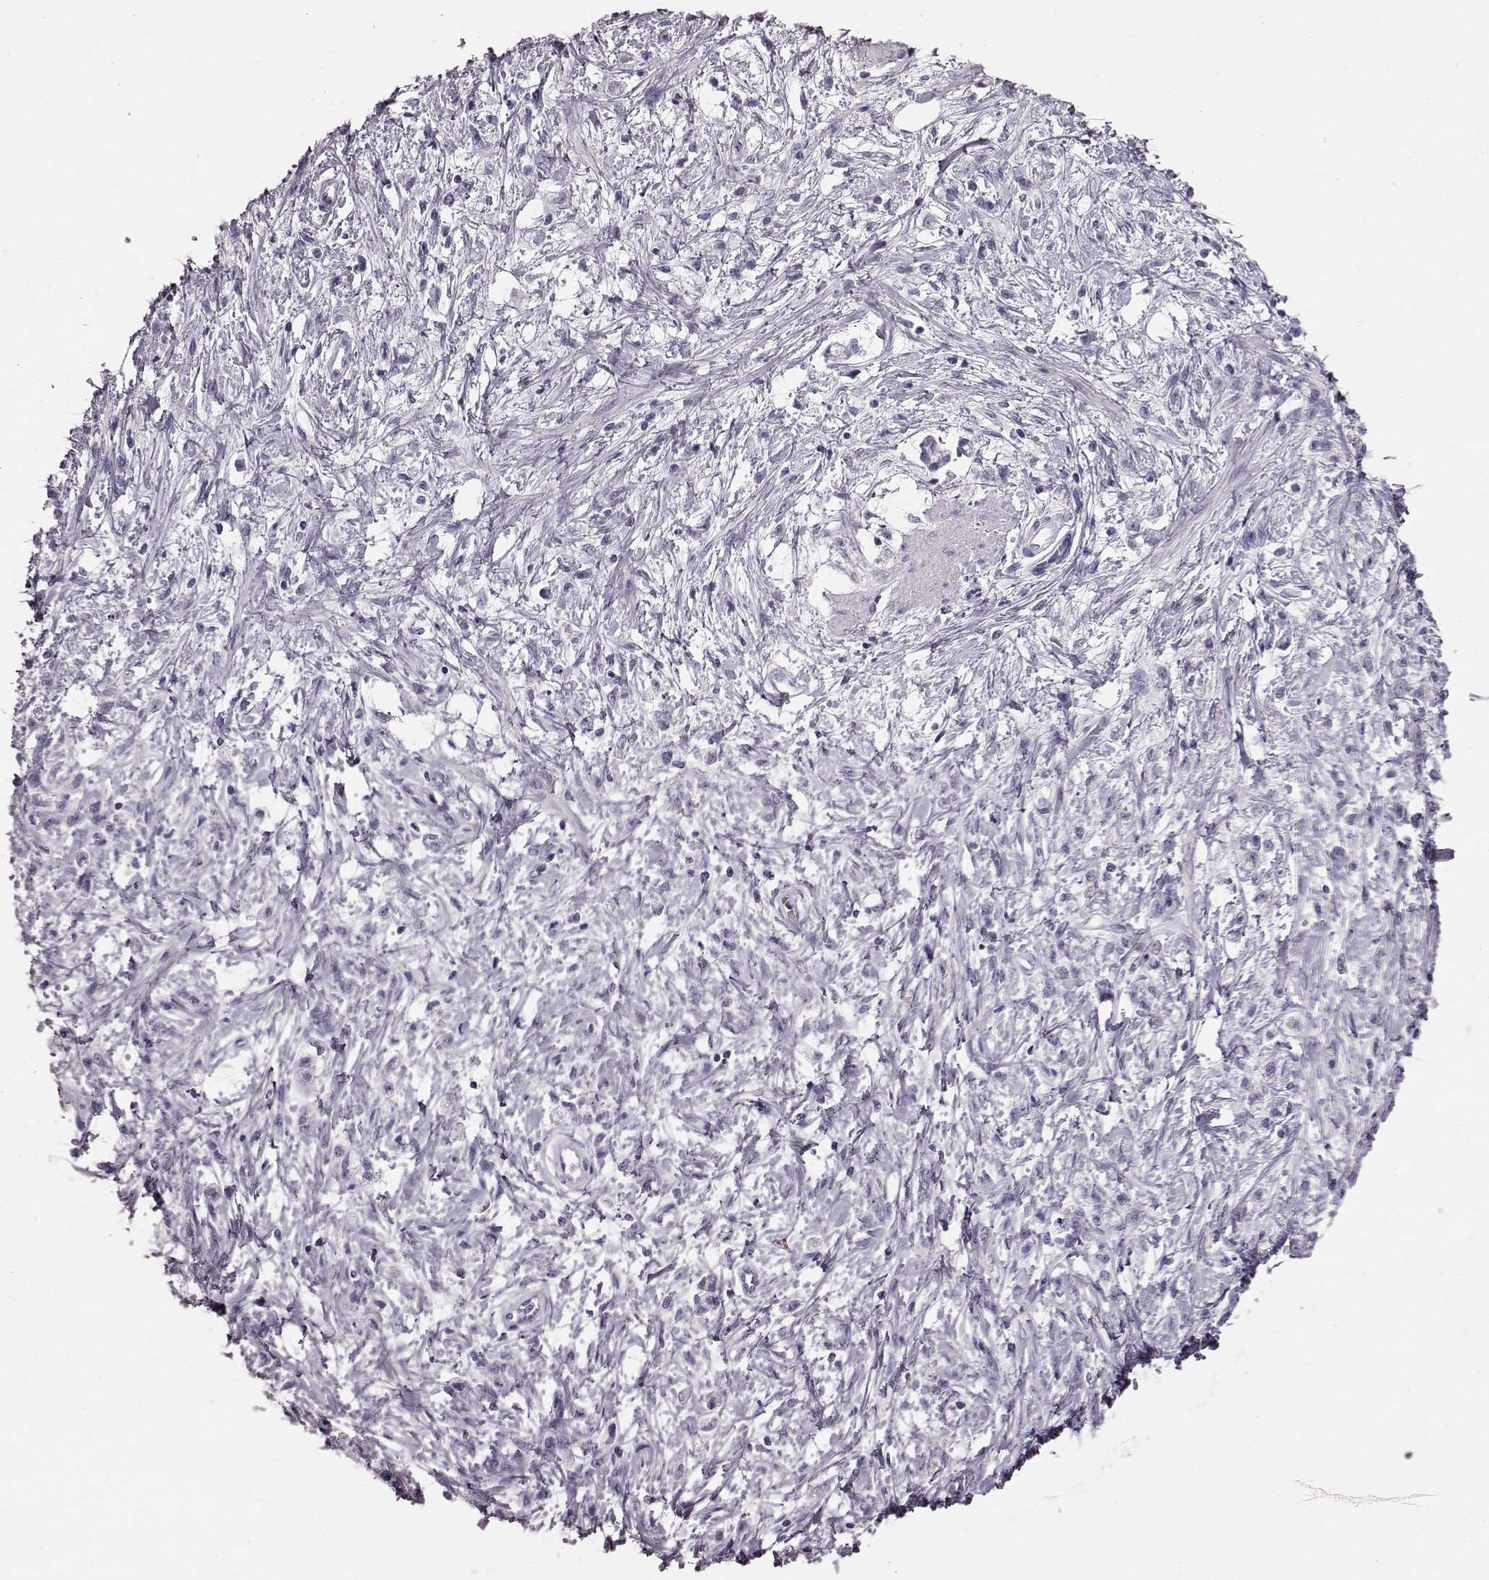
{"staining": {"intensity": "negative", "quantity": "none", "location": "none"}, "tissue": "stomach cancer", "cell_type": "Tumor cells", "image_type": "cancer", "snomed": [{"axis": "morphology", "description": "Adenocarcinoma, NOS"}, {"axis": "topography", "description": "Stomach"}], "caption": "Photomicrograph shows no significant protein expression in tumor cells of stomach cancer (adenocarcinoma).", "gene": "TCHHL1", "patient": {"sex": "female", "age": 60}}